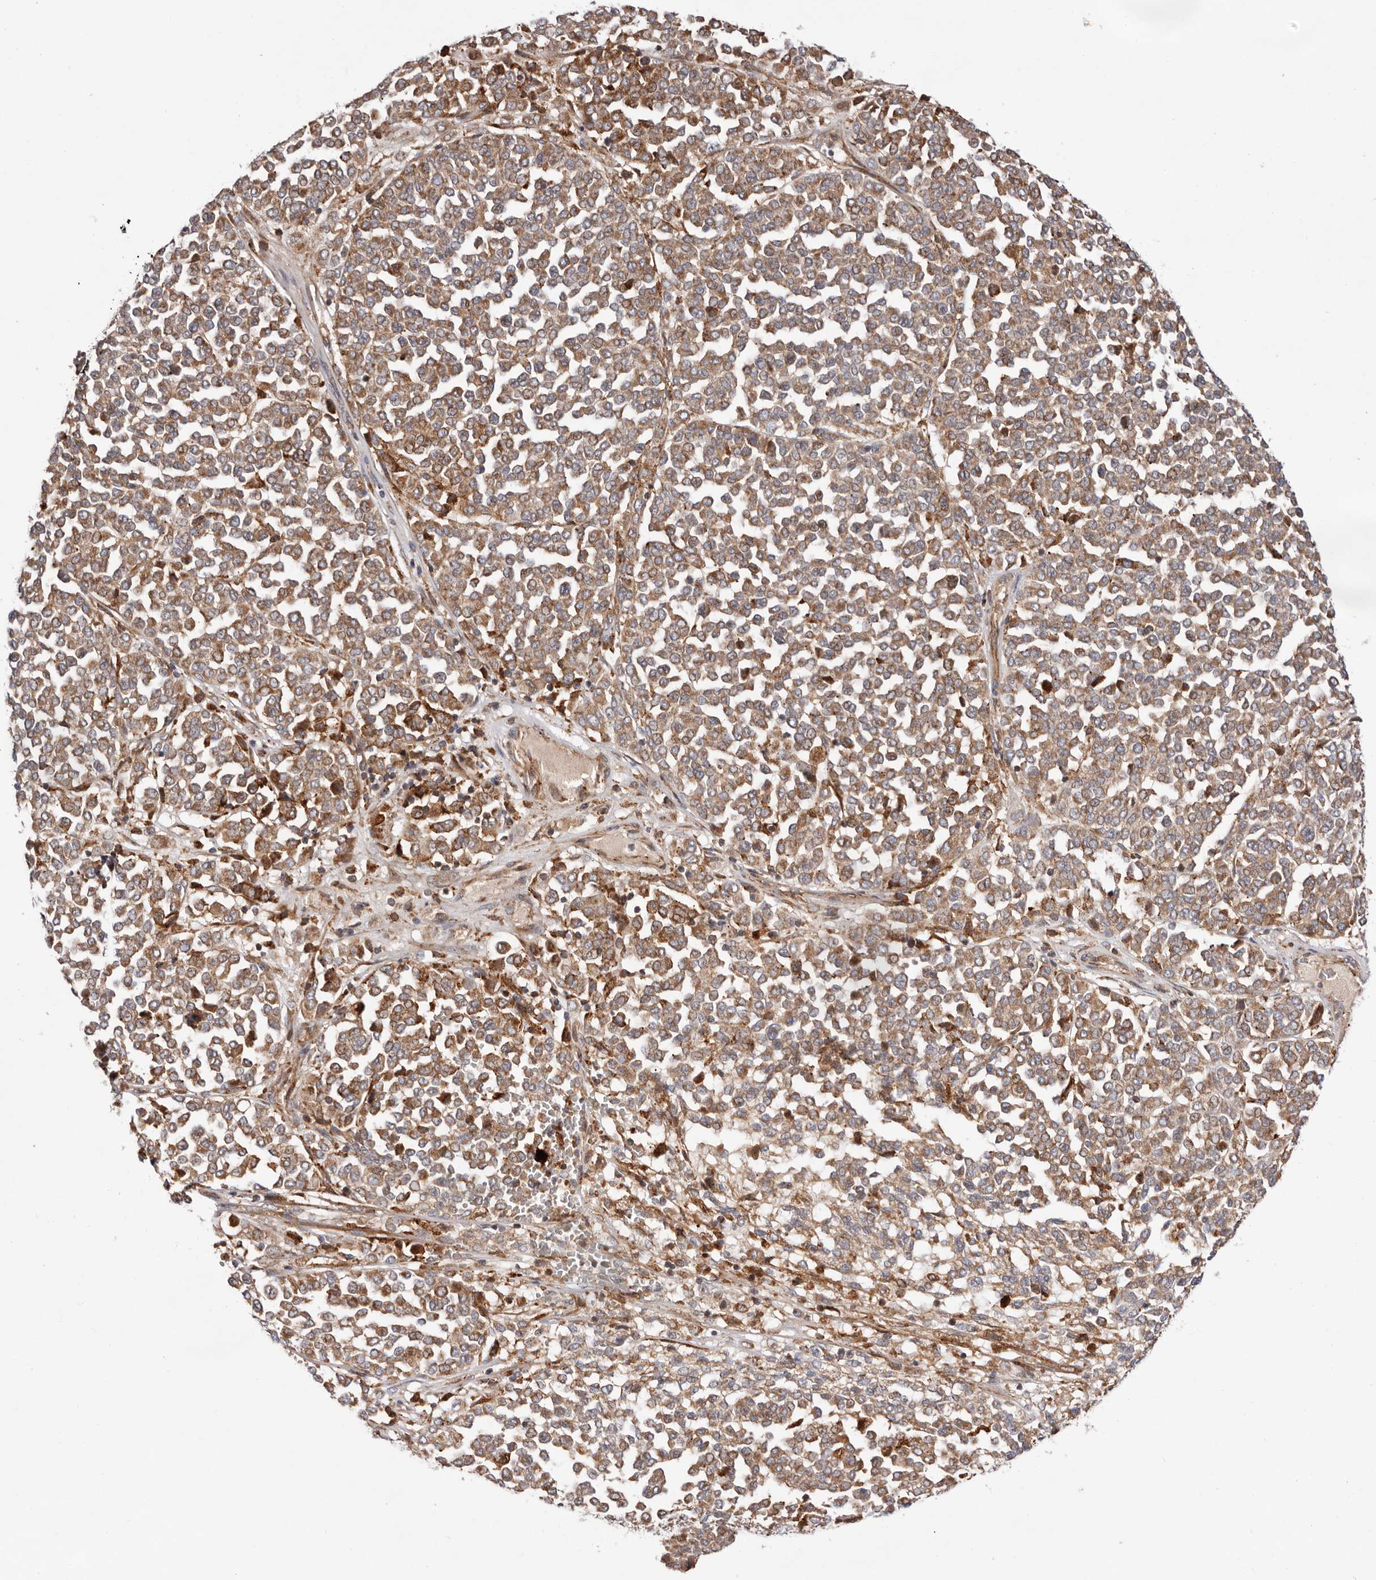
{"staining": {"intensity": "moderate", "quantity": ">75%", "location": "cytoplasmic/membranous"}, "tissue": "melanoma", "cell_type": "Tumor cells", "image_type": "cancer", "snomed": [{"axis": "morphology", "description": "Malignant melanoma, Metastatic site"}, {"axis": "topography", "description": "Pancreas"}], "caption": "Moderate cytoplasmic/membranous staining is present in approximately >75% of tumor cells in malignant melanoma (metastatic site).", "gene": "RNF213", "patient": {"sex": "female", "age": 30}}